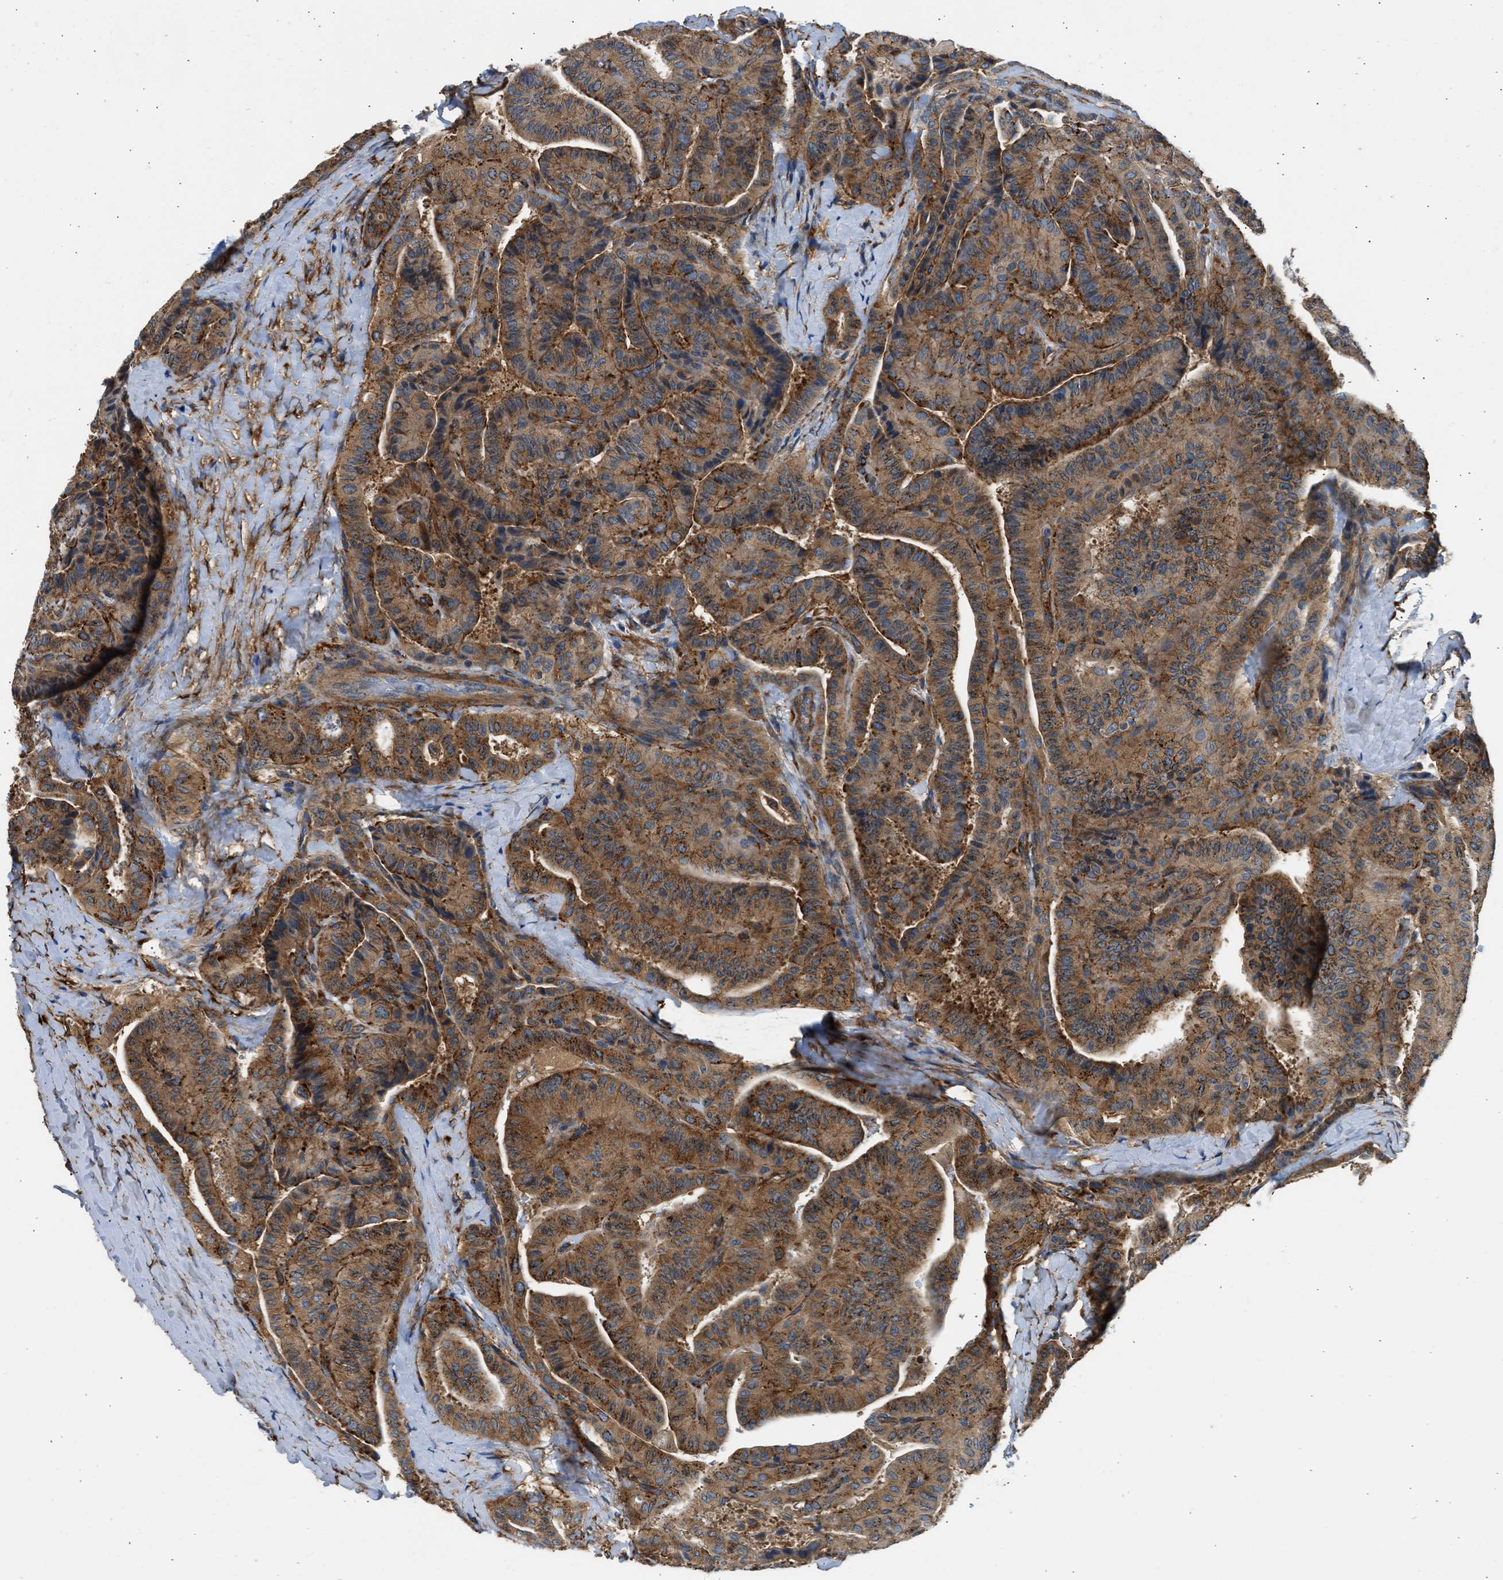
{"staining": {"intensity": "moderate", "quantity": ">75%", "location": "cytoplasmic/membranous"}, "tissue": "thyroid cancer", "cell_type": "Tumor cells", "image_type": "cancer", "snomed": [{"axis": "morphology", "description": "Papillary adenocarcinoma, NOS"}, {"axis": "topography", "description": "Thyroid gland"}], "caption": "Papillary adenocarcinoma (thyroid) was stained to show a protein in brown. There is medium levels of moderate cytoplasmic/membranous positivity in about >75% of tumor cells.", "gene": "SEPTIN2", "patient": {"sex": "male", "age": 77}}